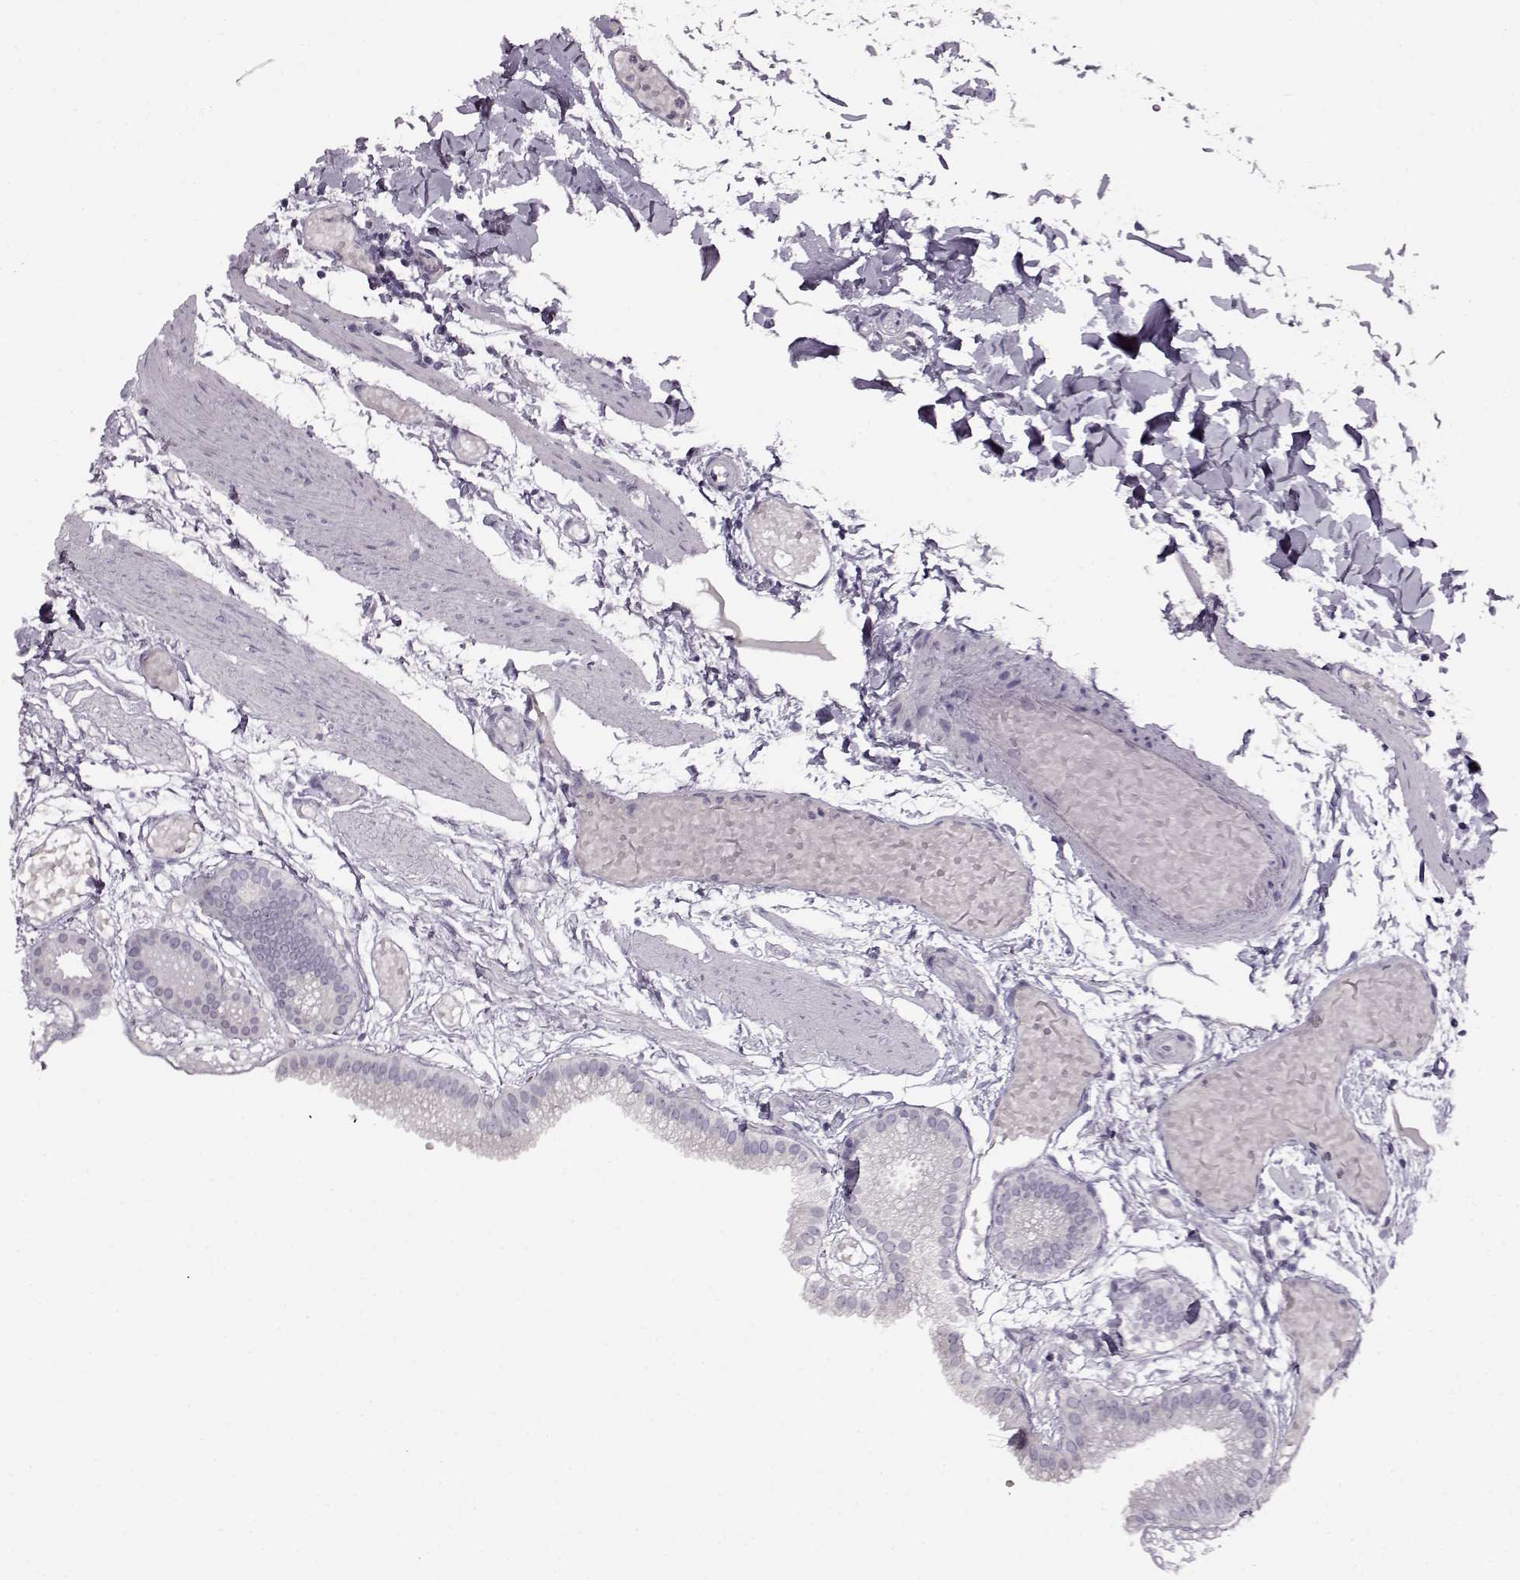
{"staining": {"intensity": "negative", "quantity": "none", "location": "none"}, "tissue": "gallbladder", "cell_type": "Glandular cells", "image_type": "normal", "snomed": [{"axis": "morphology", "description": "Normal tissue, NOS"}, {"axis": "topography", "description": "Gallbladder"}], "caption": "This is an immunohistochemistry image of benign human gallbladder. There is no staining in glandular cells.", "gene": "RP1L1", "patient": {"sex": "female", "age": 45}}